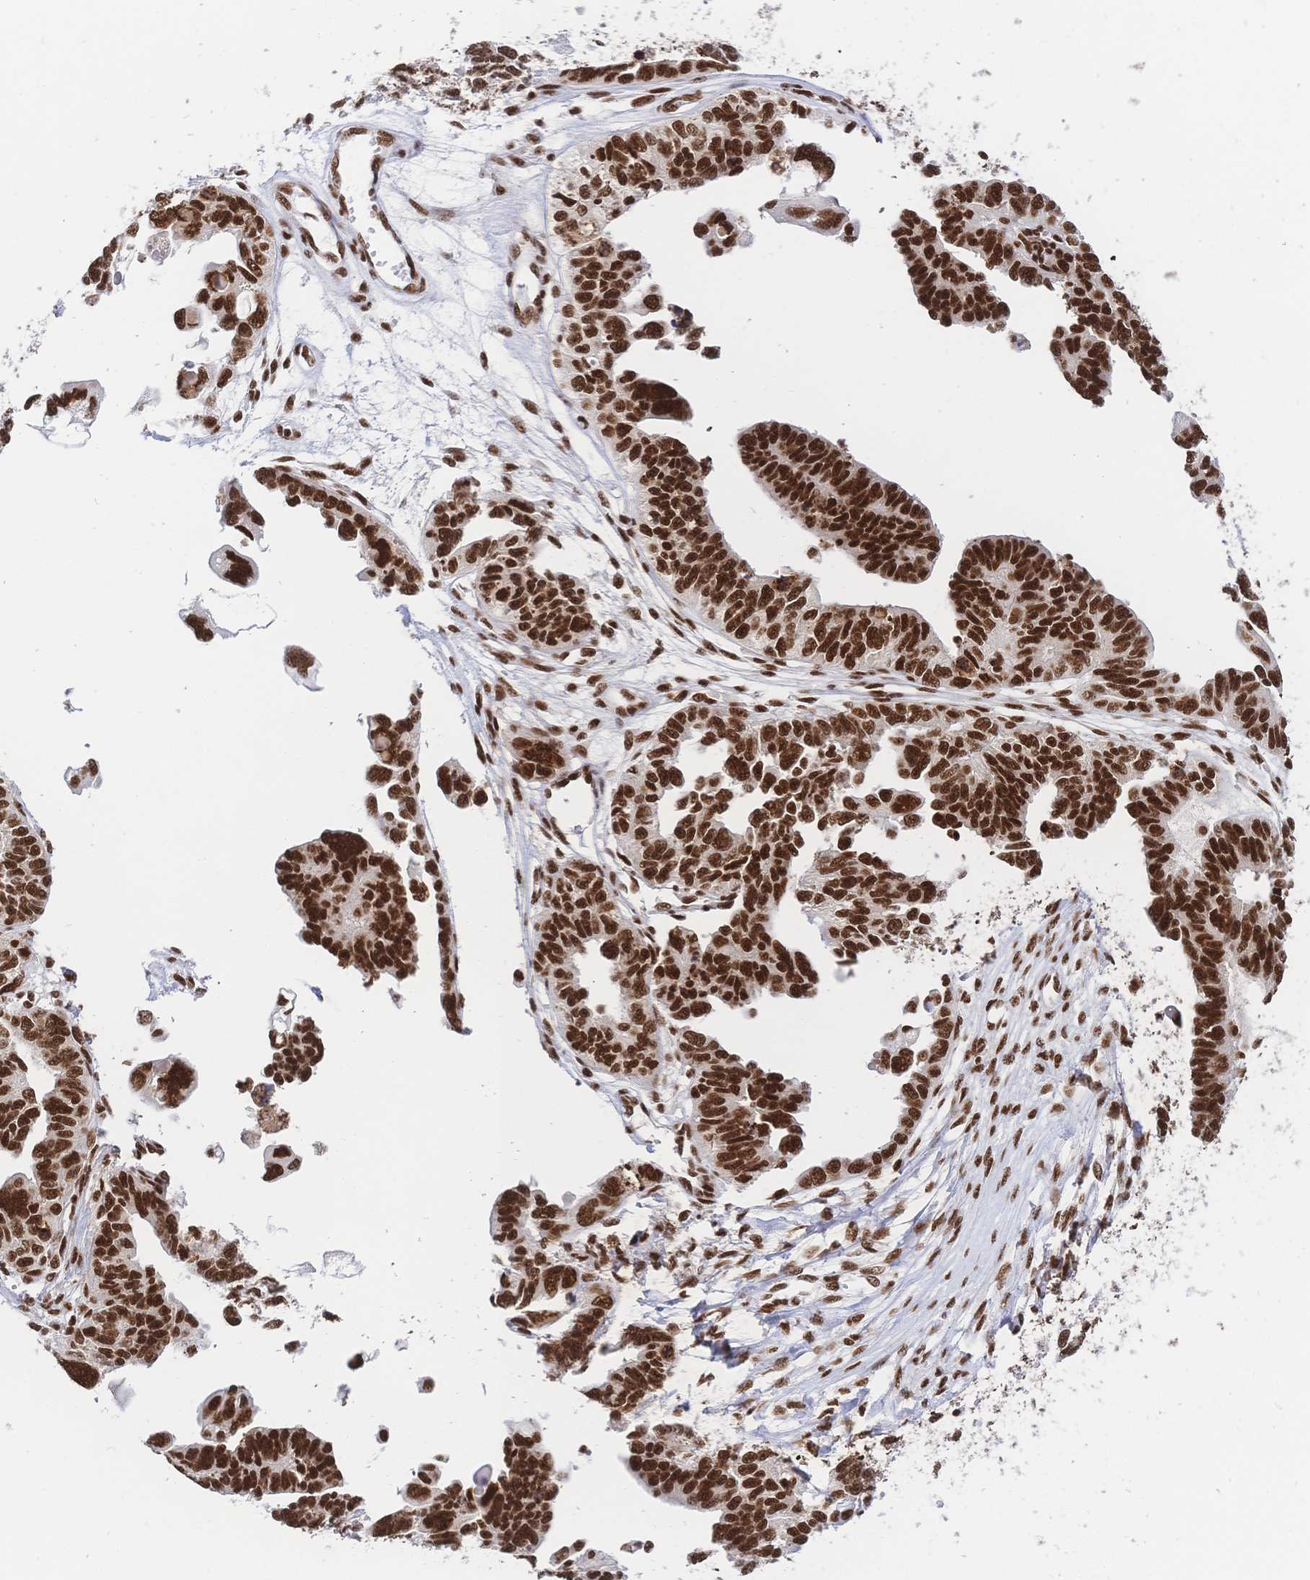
{"staining": {"intensity": "strong", "quantity": ">75%", "location": "nuclear"}, "tissue": "ovarian cancer", "cell_type": "Tumor cells", "image_type": "cancer", "snomed": [{"axis": "morphology", "description": "Cystadenocarcinoma, serous, NOS"}, {"axis": "topography", "description": "Ovary"}], "caption": "Immunohistochemistry (IHC) (DAB) staining of ovarian serous cystadenocarcinoma displays strong nuclear protein expression in approximately >75% of tumor cells.", "gene": "SRSF1", "patient": {"sex": "female", "age": 51}}